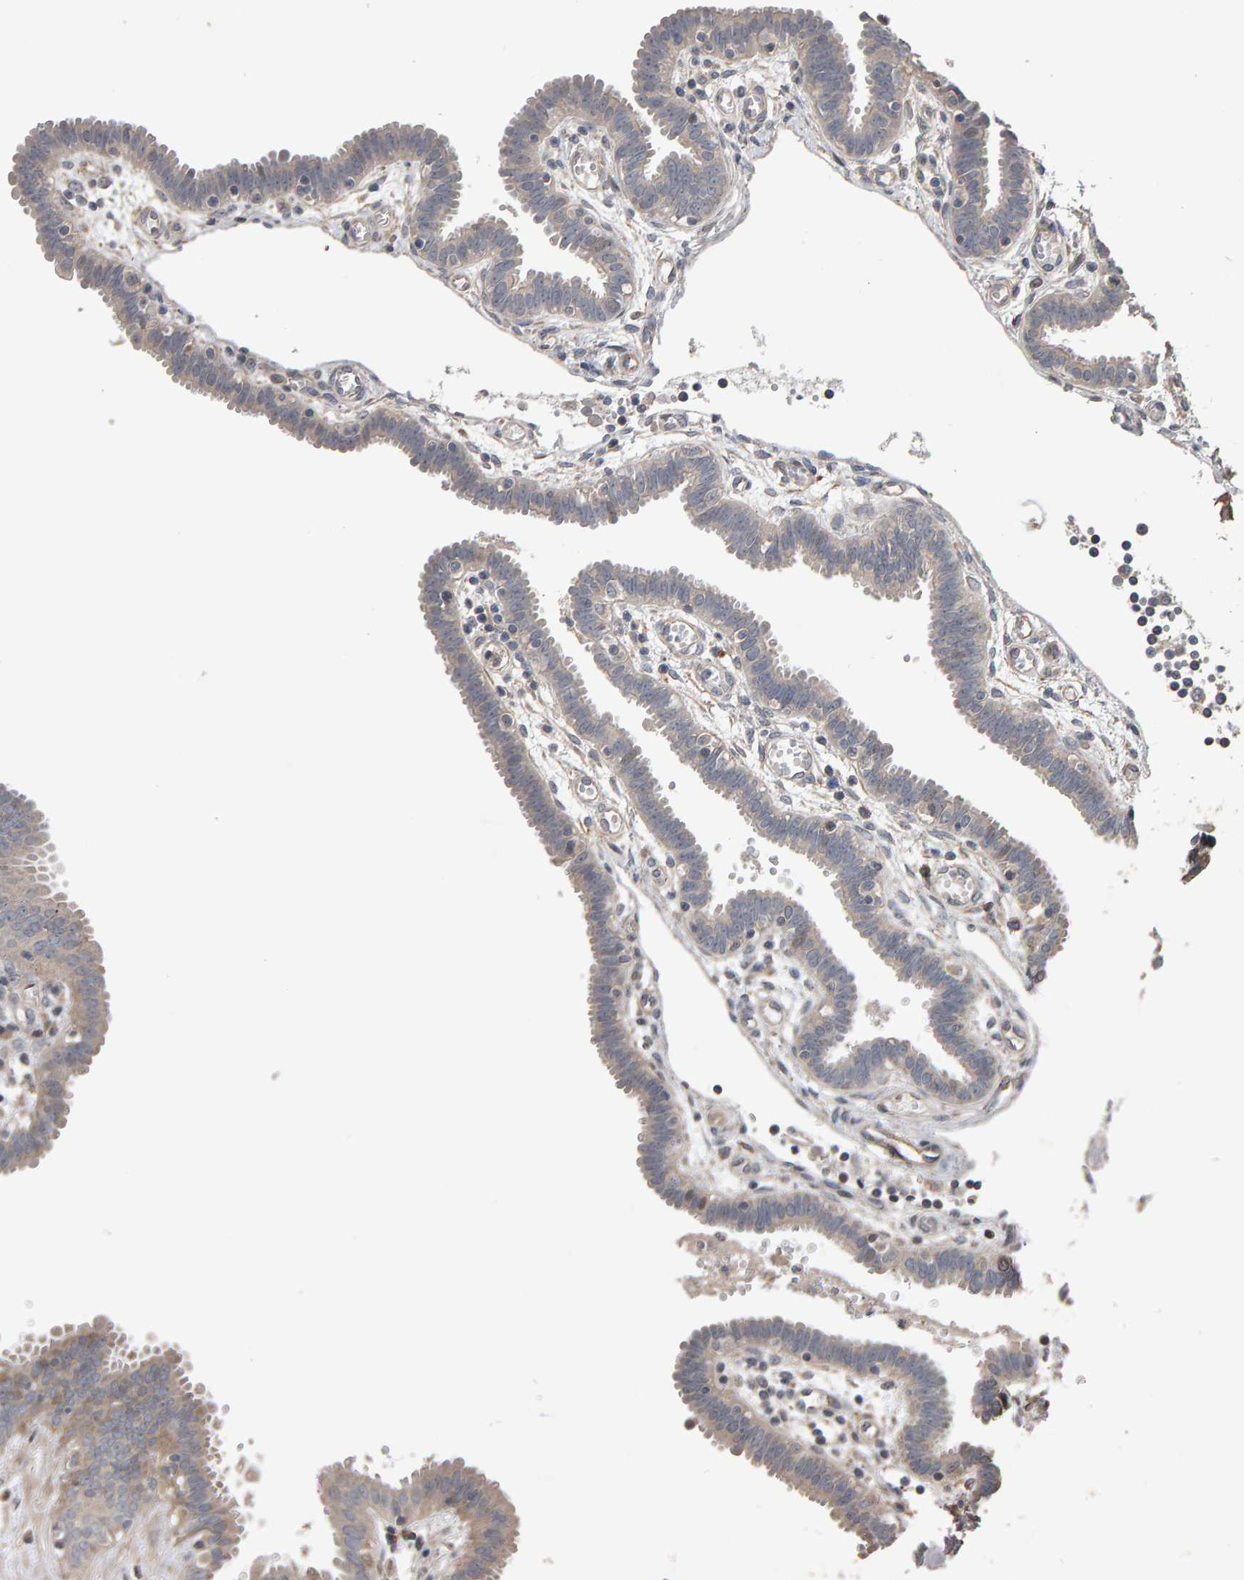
{"staining": {"intensity": "weak", "quantity": "<25%", "location": "cytoplasmic/membranous"}, "tissue": "fallopian tube", "cell_type": "Glandular cells", "image_type": "normal", "snomed": [{"axis": "morphology", "description": "Normal tissue, NOS"}, {"axis": "topography", "description": "Fallopian tube"}, {"axis": "topography", "description": "Placenta"}], "caption": "The histopathology image shows no staining of glandular cells in normal fallopian tube.", "gene": "COASY", "patient": {"sex": "female", "age": 32}}